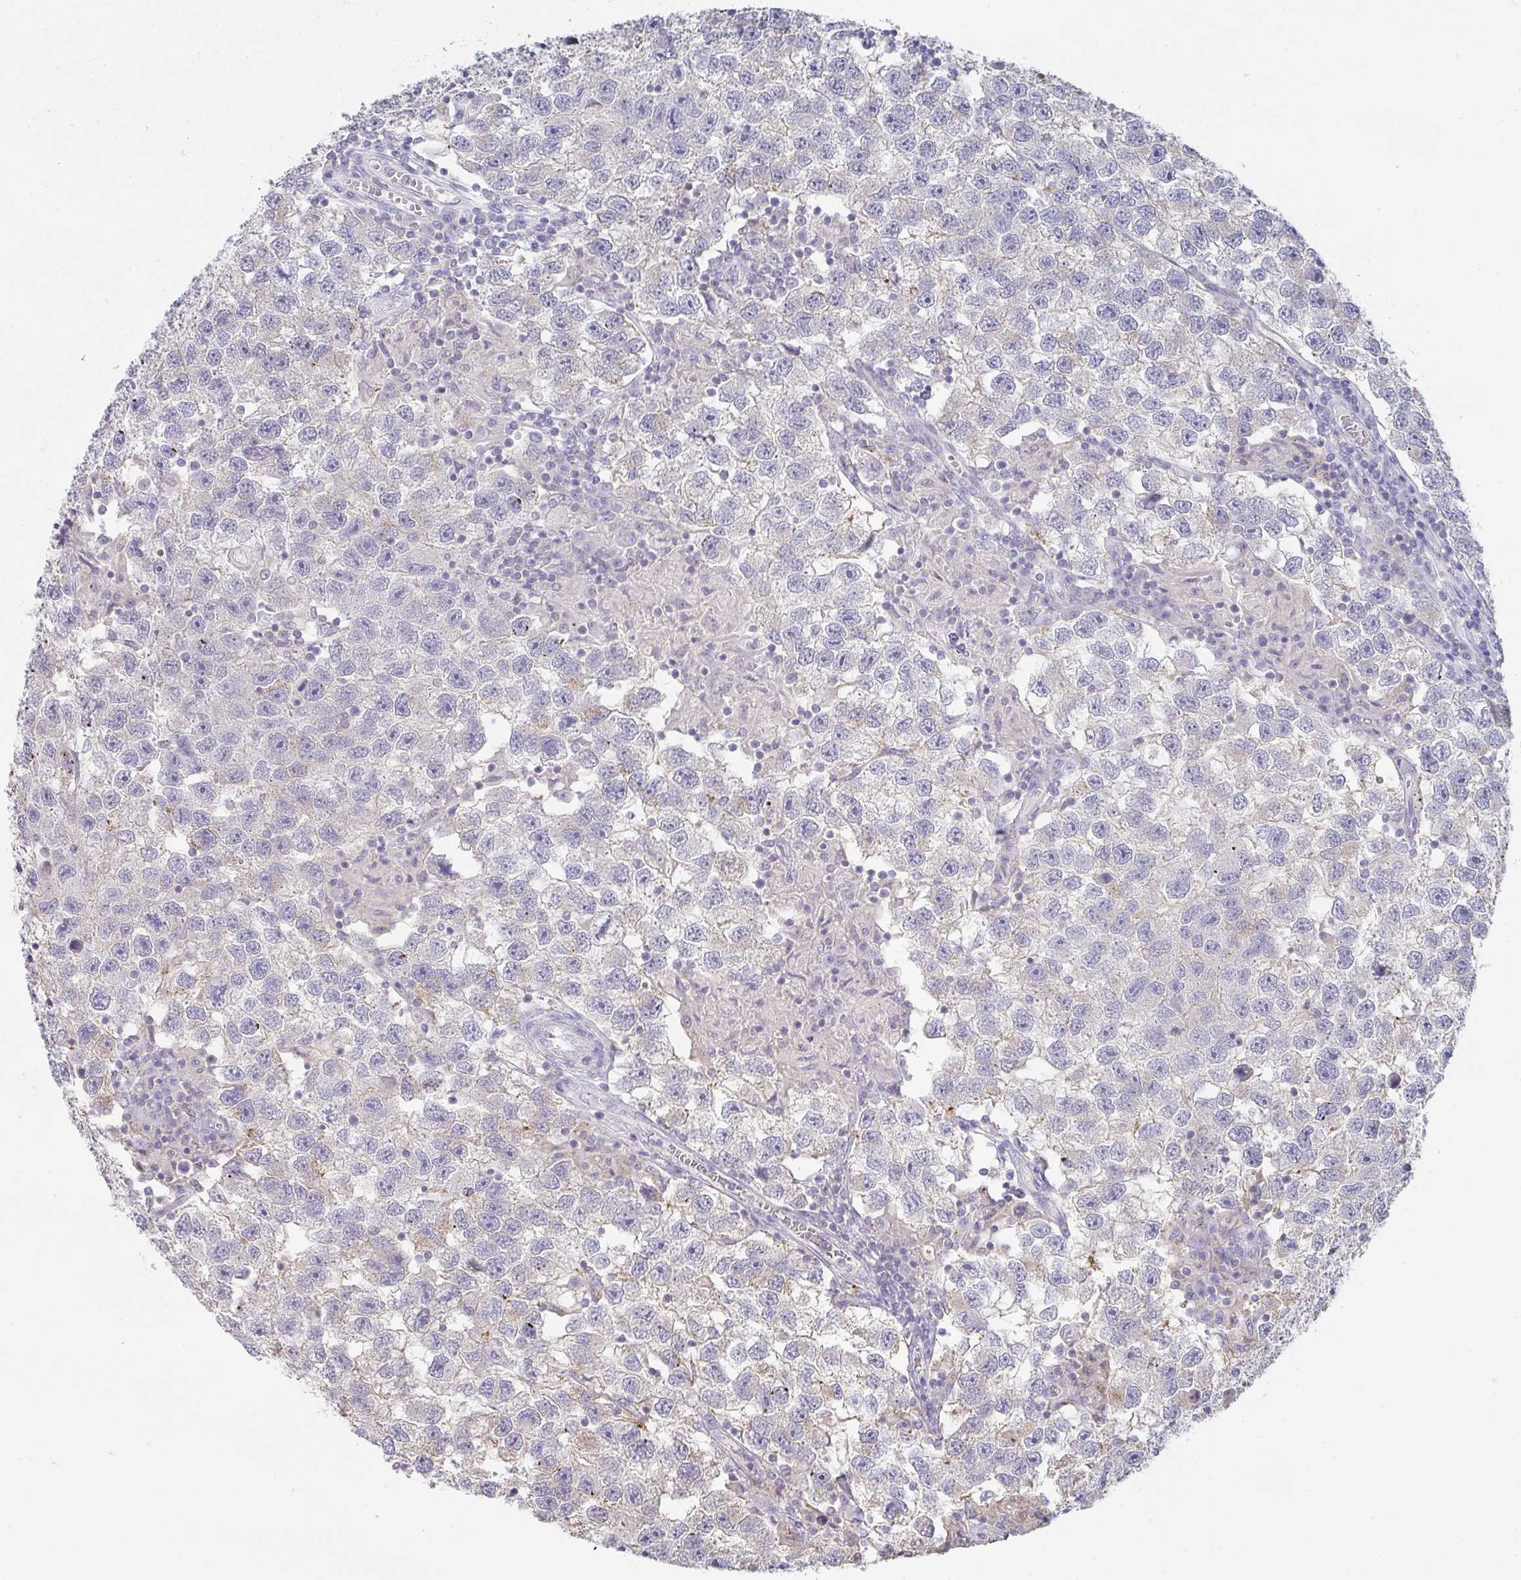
{"staining": {"intensity": "negative", "quantity": "none", "location": "none"}, "tissue": "testis cancer", "cell_type": "Tumor cells", "image_type": "cancer", "snomed": [{"axis": "morphology", "description": "Seminoma, NOS"}, {"axis": "topography", "description": "Testis"}], "caption": "IHC histopathology image of neoplastic tissue: human testis cancer (seminoma) stained with DAB (3,3'-diaminobenzidine) exhibits no significant protein positivity in tumor cells.", "gene": "CHMP5", "patient": {"sex": "male", "age": 26}}